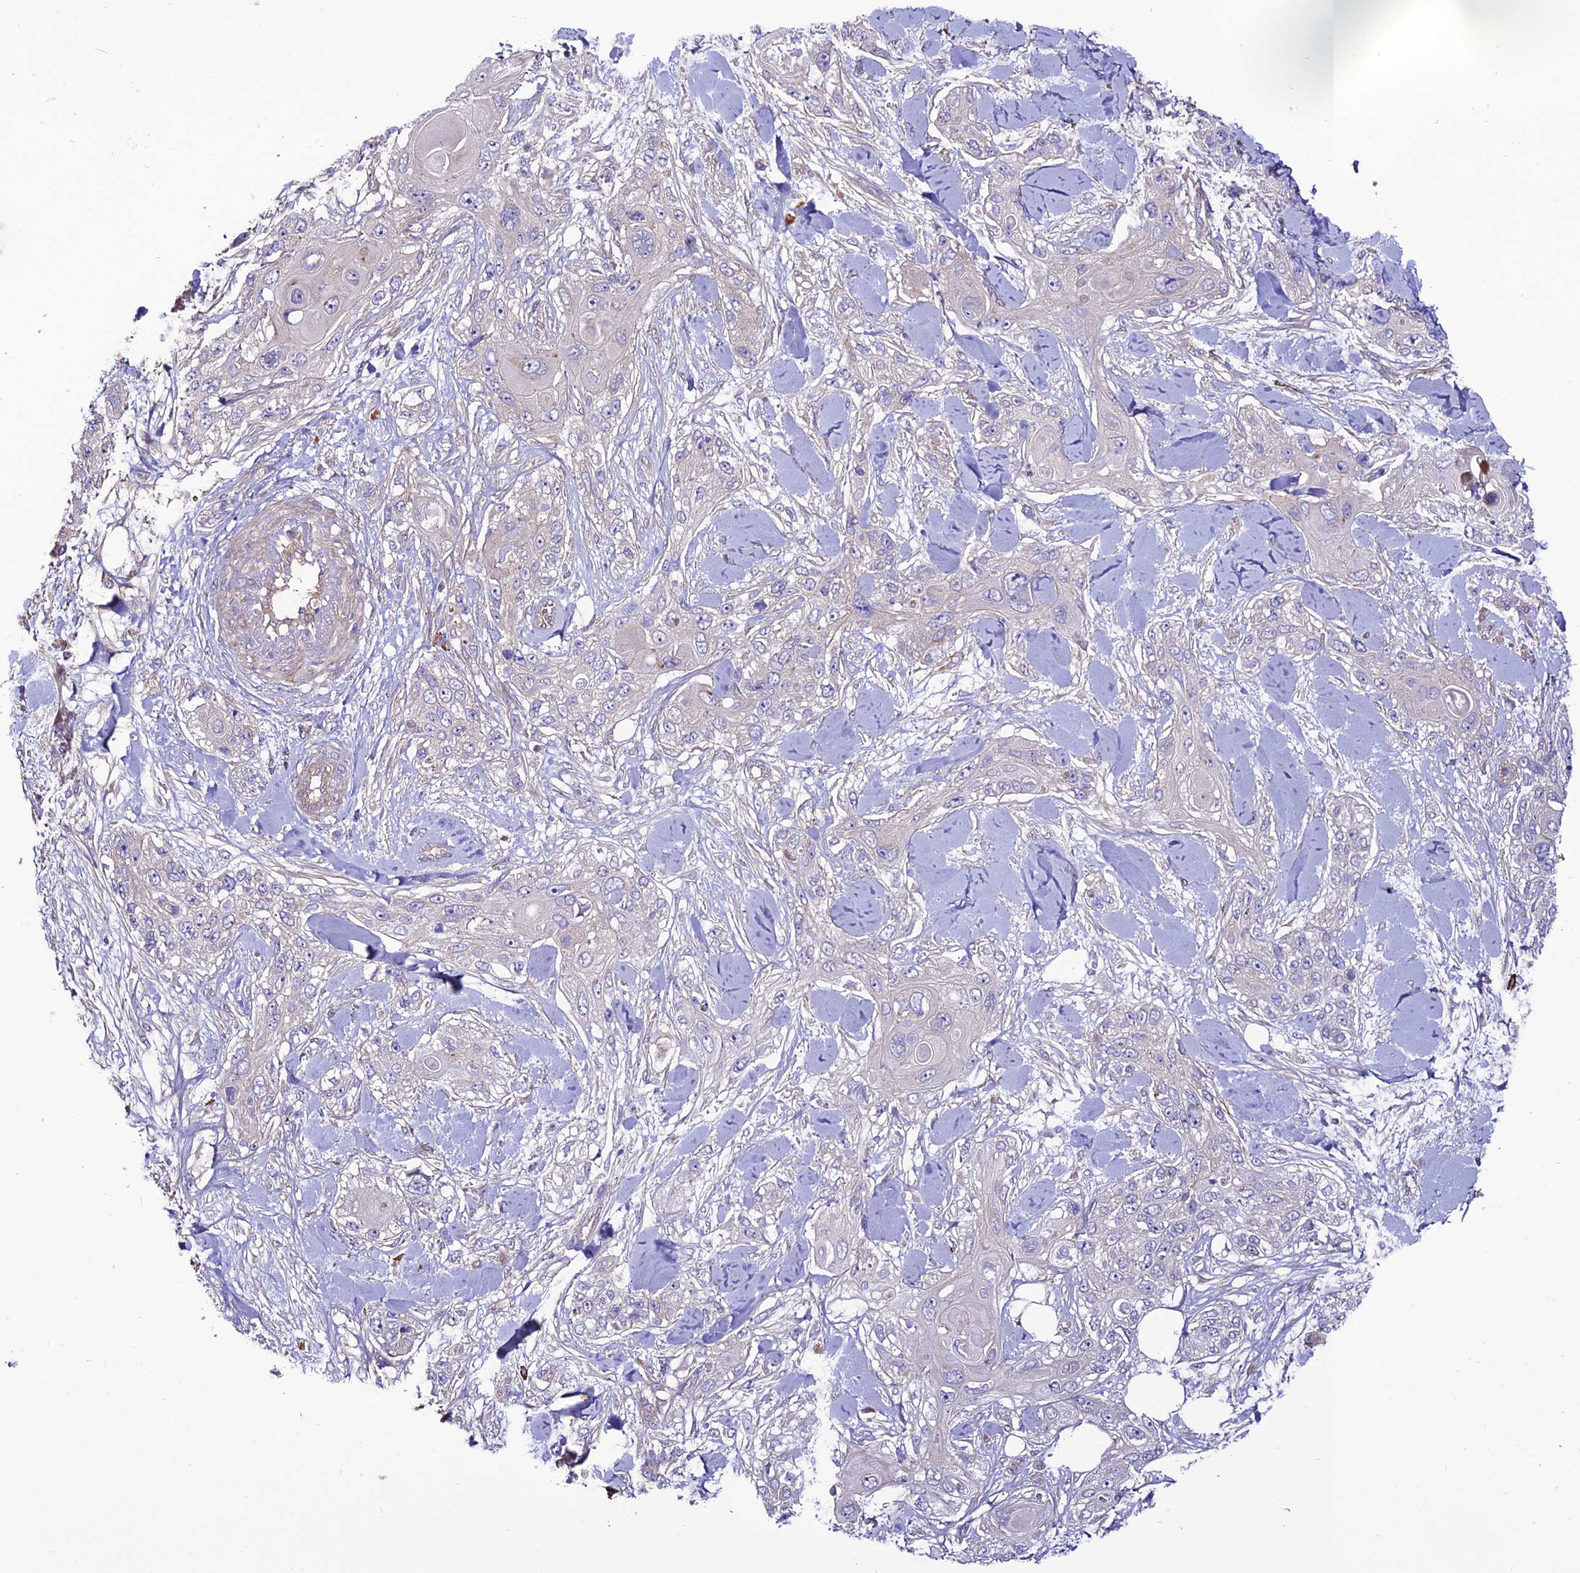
{"staining": {"intensity": "negative", "quantity": "none", "location": "none"}, "tissue": "skin cancer", "cell_type": "Tumor cells", "image_type": "cancer", "snomed": [{"axis": "morphology", "description": "Normal tissue, NOS"}, {"axis": "morphology", "description": "Squamous cell carcinoma, NOS"}, {"axis": "topography", "description": "Skin"}], "caption": "High magnification brightfield microscopy of skin cancer stained with DAB (3,3'-diaminobenzidine) (brown) and counterstained with hematoxylin (blue): tumor cells show no significant positivity.", "gene": "PPIL3", "patient": {"sex": "male", "age": 72}}